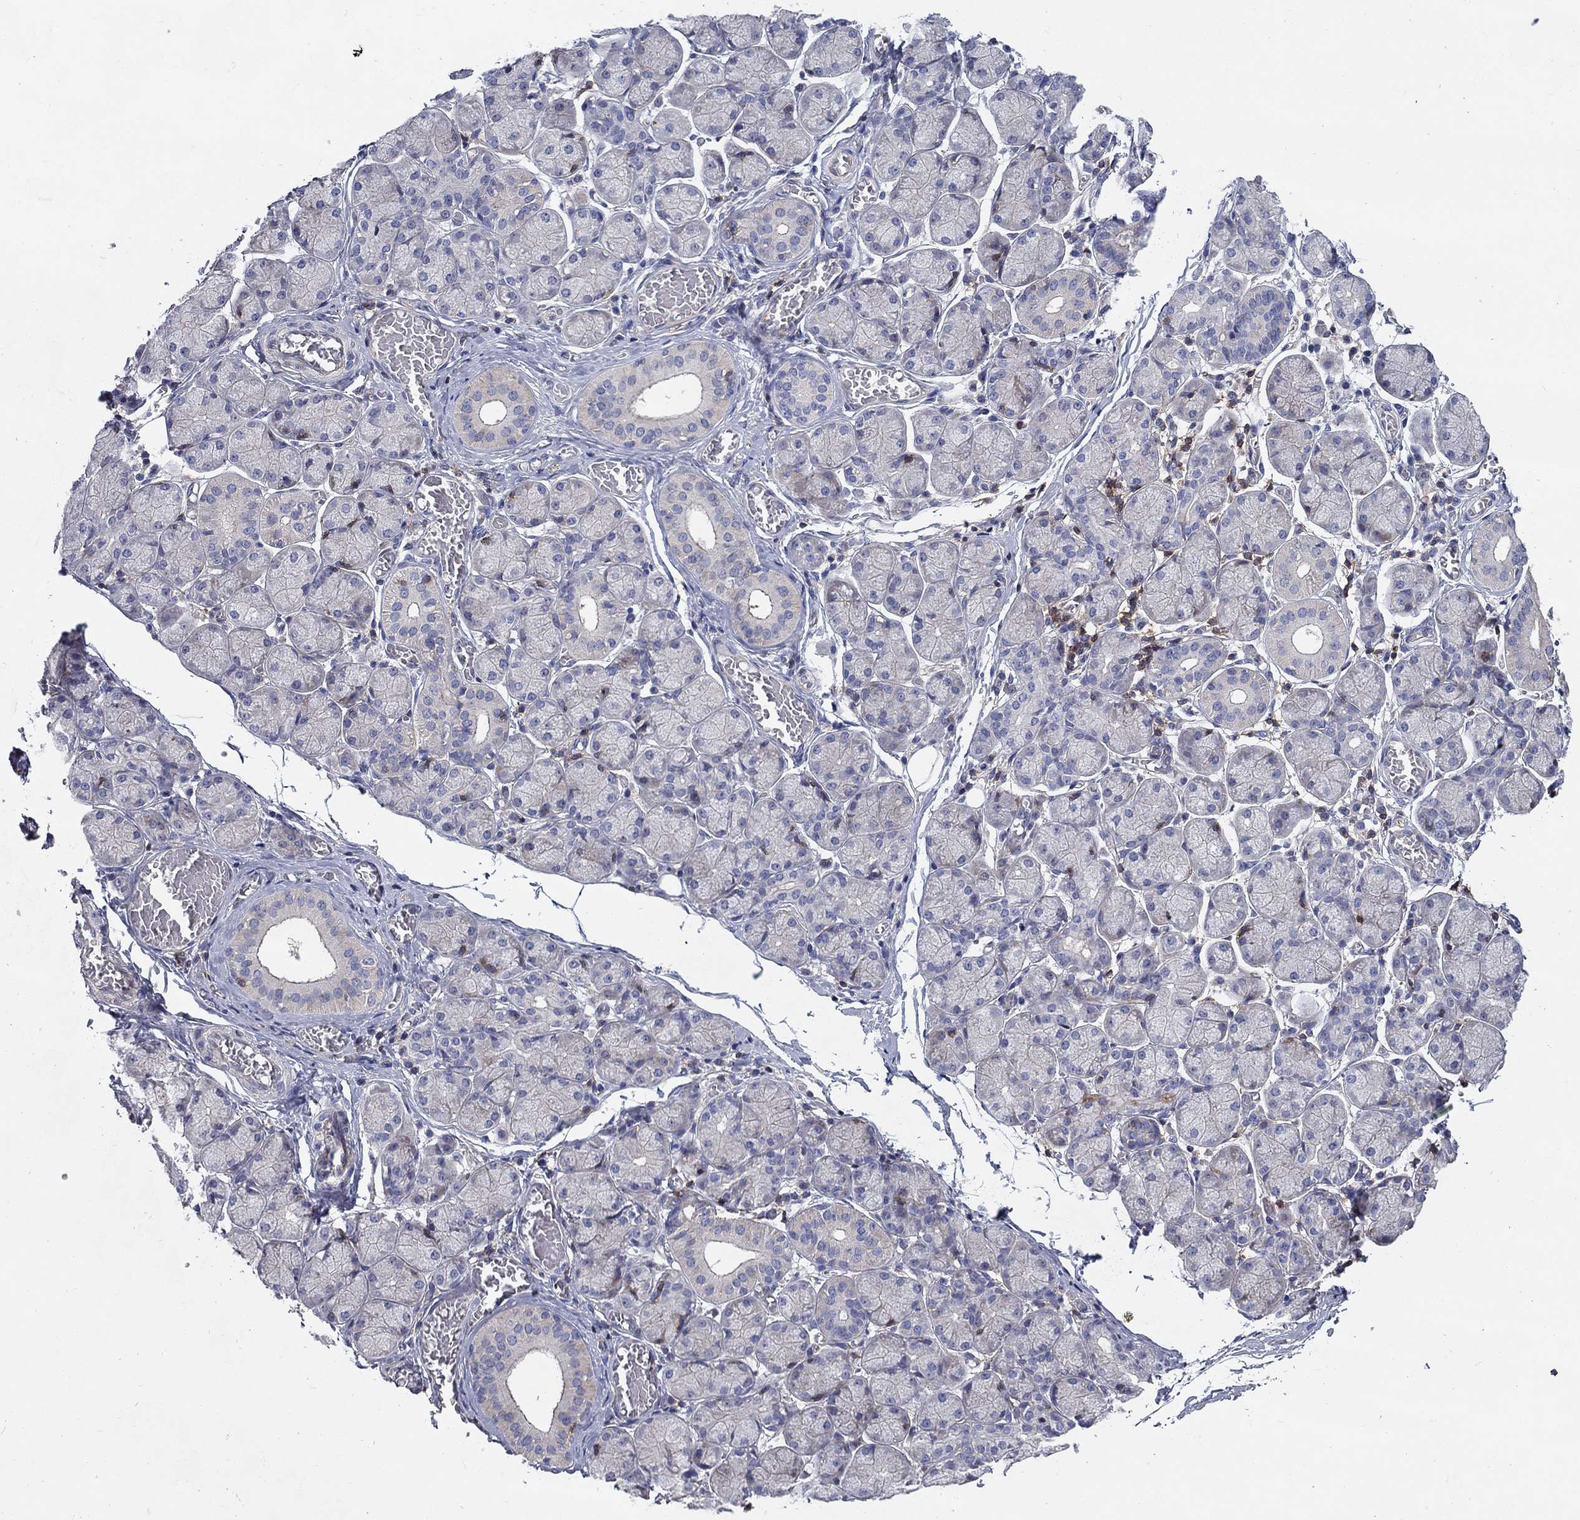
{"staining": {"intensity": "weak", "quantity": "<25%", "location": "cytoplasmic/membranous"}, "tissue": "salivary gland", "cell_type": "Glandular cells", "image_type": "normal", "snomed": [{"axis": "morphology", "description": "Normal tissue, NOS"}, {"axis": "topography", "description": "Salivary gland"}, {"axis": "topography", "description": "Peripheral nerve tissue"}], "caption": "A micrograph of human salivary gland is negative for staining in glandular cells. (Brightfield microscopy of DAB (3,3'-diaminobenzidine) immunohistochemistry (IHC) at high magnification).", "gene": "SIT1", "patient": {"sex": "female", "age": 24}}